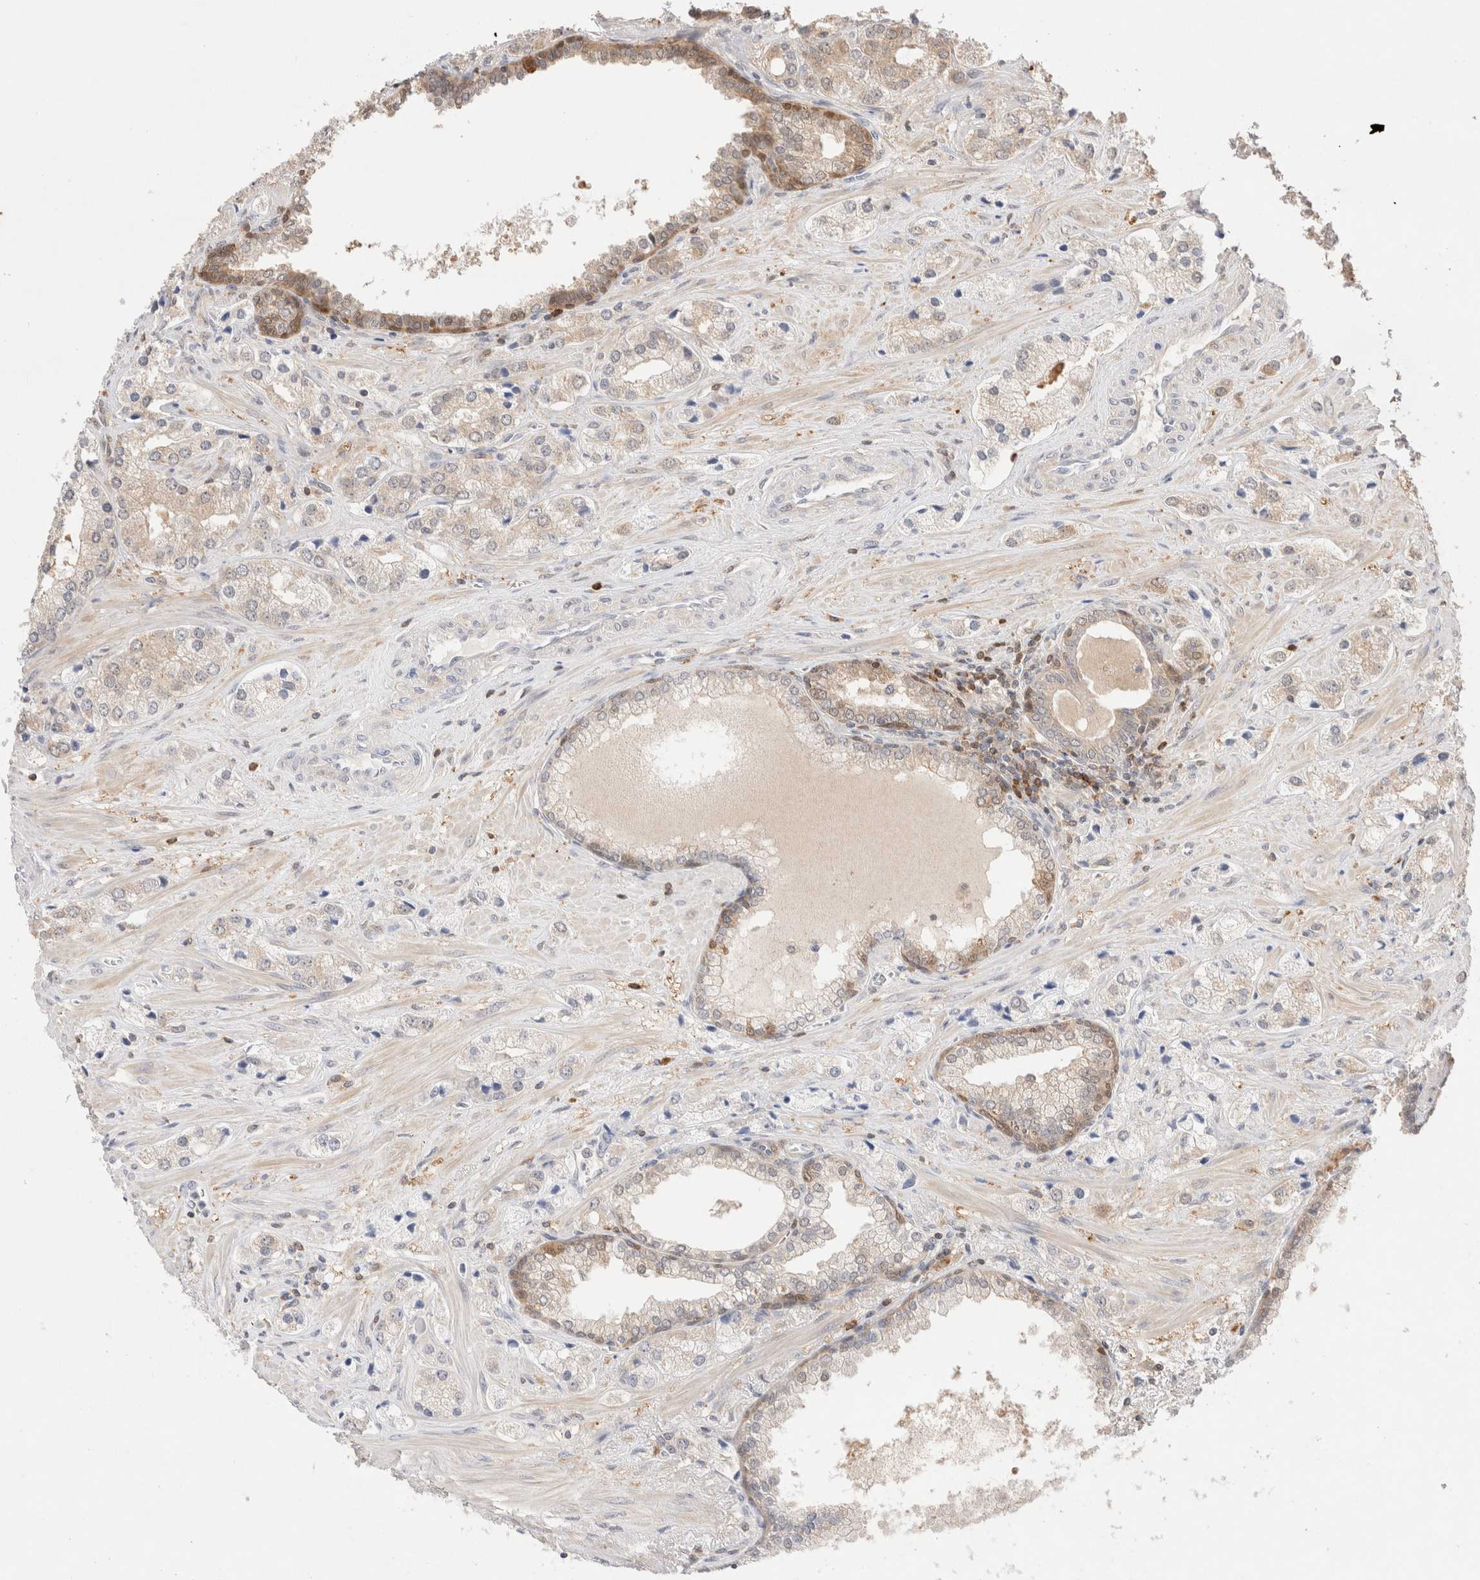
{"staining": {"intensity": "negative", "quantity": "none", "location": "none"}, "tissue": "prostate cancer", "cell_type": "Tumor cells", "image_type": "cancer", "snomed": [{"axis": "morphology", "description": "Adenocarcinoma, High grade"}, {"axis": "topography", "description": "Prostate"}], "caption": "Human prostate high-grade adenocarcinoma stained for a protein using immunohistochemistry (IHC) reveals no positivity in tumor cells.", "gene": "STARD10", "patient": {"sex": "male", "age": 66}}